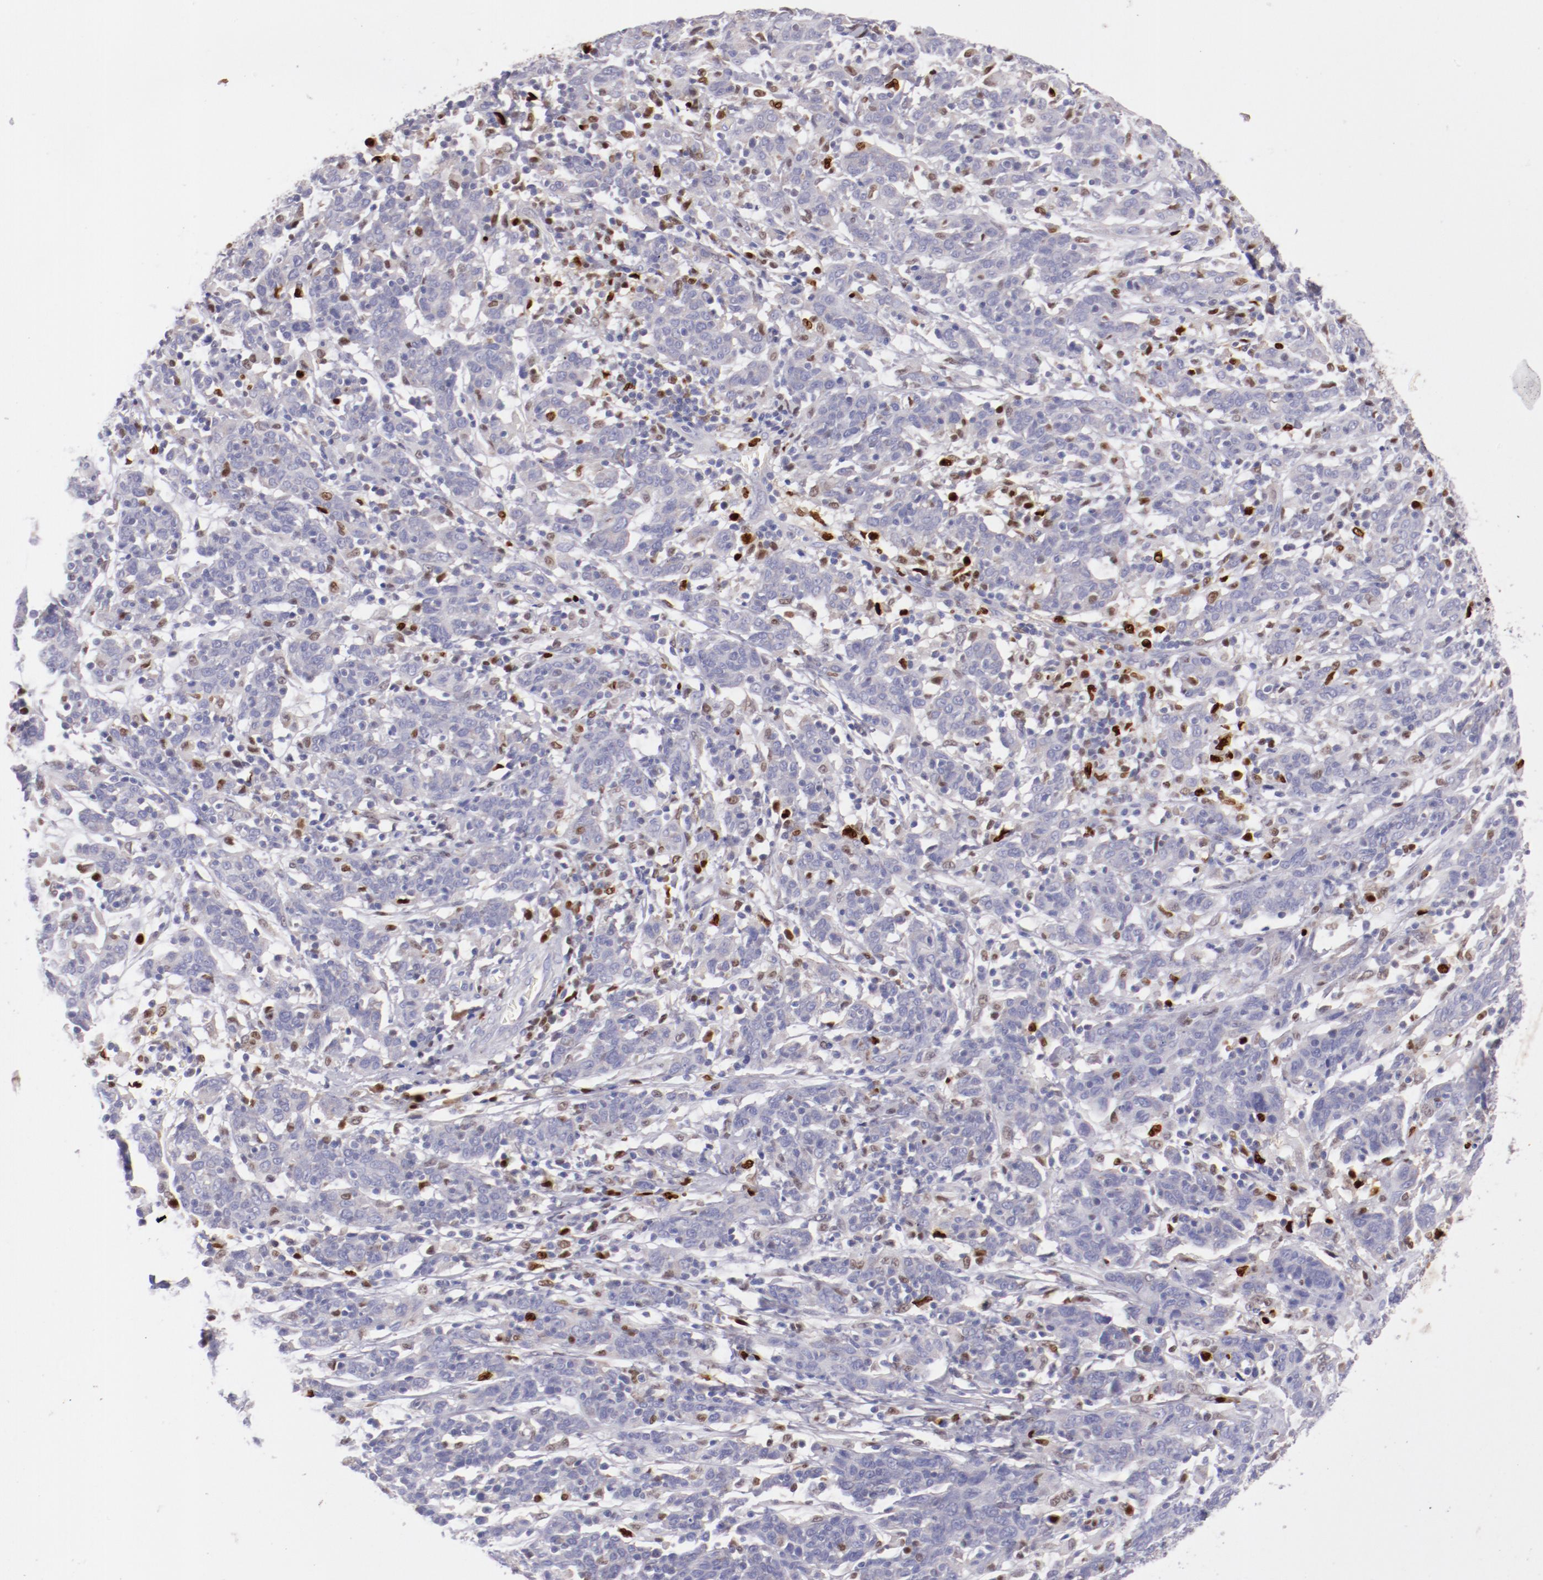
{"staining": {"intensity": "negative", "quantity": "none", "location": "none"}, "tissue": "cervical cancer", "cell_type": "Tumor cells", "image_type": "cancer", "snomed": [{"axis": "morphology", "description": "Normal tissue, NOS"}, {"axis": "morphology", "description": "Squamous cell carcinoma, NOS"}, {"axis": "topography", "description": "Cervix"}], "caption": "This is a image of IHC staining of squamous cell carcinoma (cervical), which shows no staining in tumor cells.", "gene": "IRF8", "patient": {"sex": "female", "age": 67}}